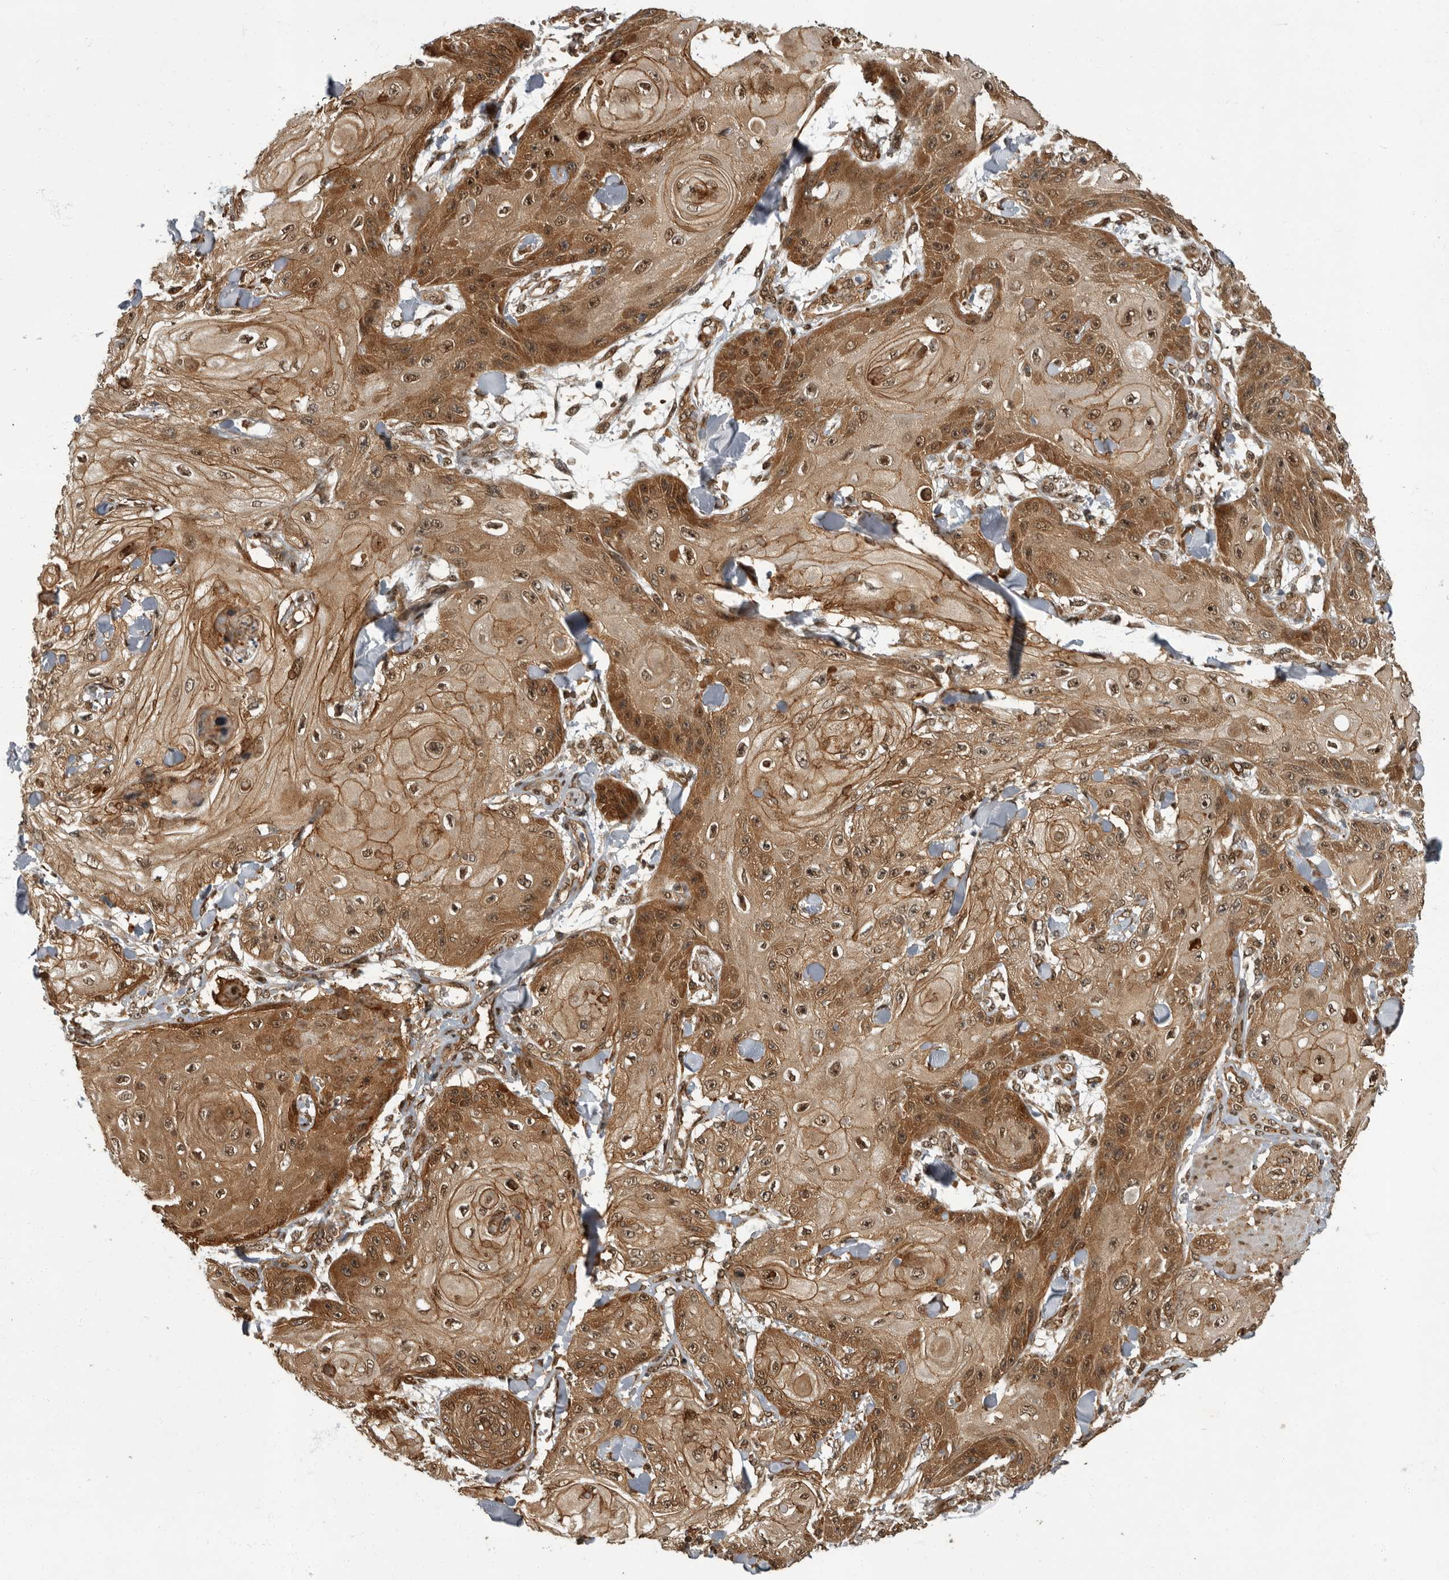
{"staining": {"intensity": "moderate", "quantity": ">75%", "location": "cytoplasmic/membranous,nuclear"}, "tissue": "skin cancer", "cell_type": "Tumor cells", "image_type": "cancer", "snomed": [{"axis": "morphology", "description": "Squamous cell carcinoma, NOS"}, {"axis": "topography", "description": "Skin"}], "caption": "A brown stain shows moderate cytoplasmic/membranous and nuclear expression of a protein in human skin squamous cell carcinoma tumor cells. (Stains: DAB in brown, nuclei in blue, Microscopy: brightfield microscopy at high magnification).", "gene": "VPS50", "patient": {"sex": "male", "age": 74}}